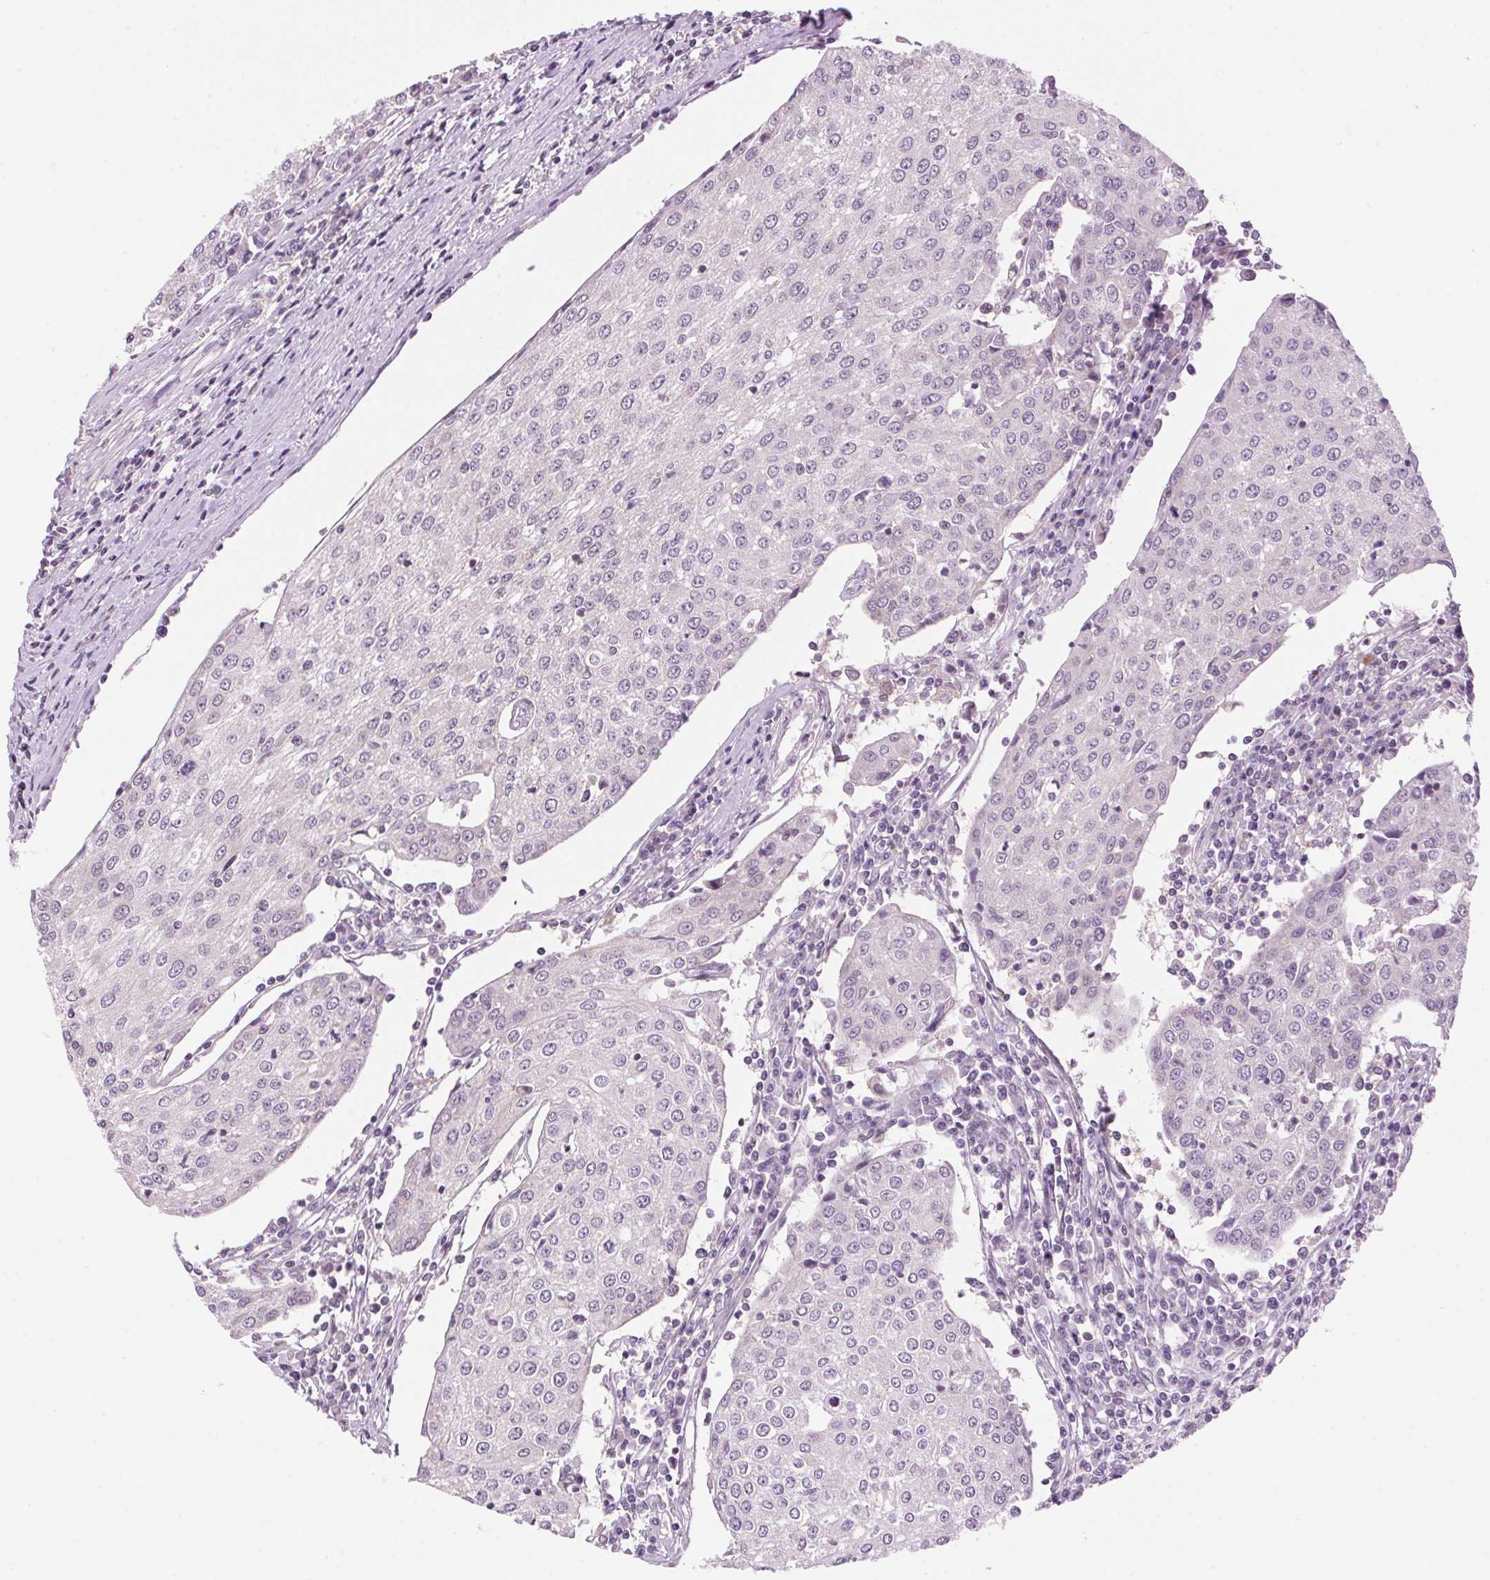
{"staining": {"intensity": "negative", "quantity": "none", "location": "none"}, "tissue": "urothelial cancer", "cell_type": "Tumor cells", "image_type": "cancer", "snomed": [{"axis": "morphology", "description": "Urothelial carcinoma, High grade"}, {"axis": "topography", "description": "Urinary bladder"}], "caption": "Immunohistochemistry of human urothelial carcinoma (high-grade) demonstrates no positivity in tumor cells.", "gene": "SMIM13", "patient": {"sex": "female", "age": 85}}